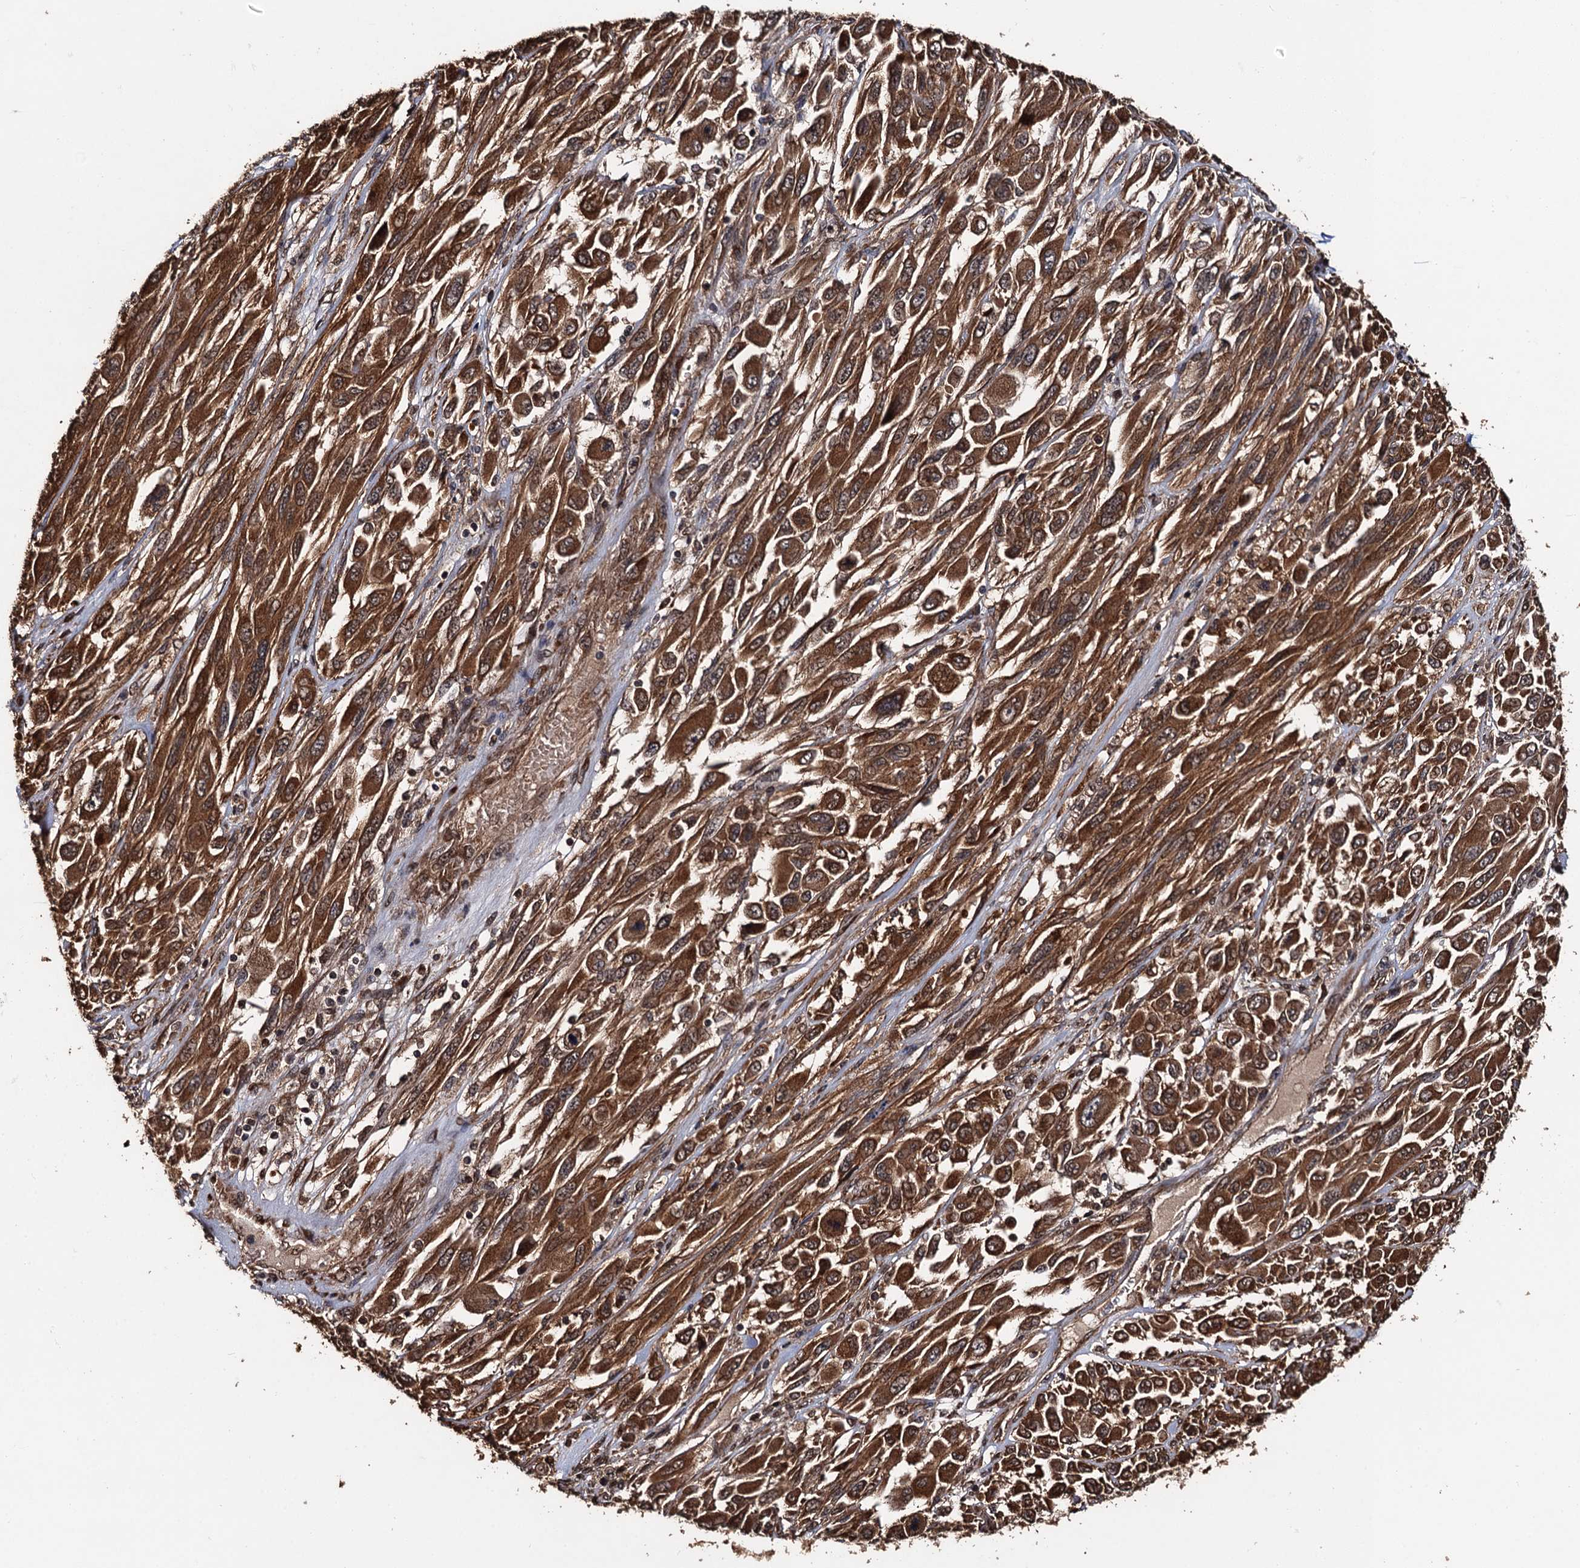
{"staining": {"intensity": "strong", "quantity": ">75%", "location": "cytoplasmic/membranous"}, "tissue": "melanoma", "cell_type": "Tumor cells", "image_type": "cancer", "snomed": [{"axis": "morphology", "description": "Malignant melanoma, NOS"}, {"axis": "topography", "description": "Skin"}], "caption": "IHC of melanoma reveals high levels of strong cytoplasmic/membranous staining in approximately >75% of tumor cells.", "gene": "MIER2", "patient": {"sex": "female", "age": 91}}